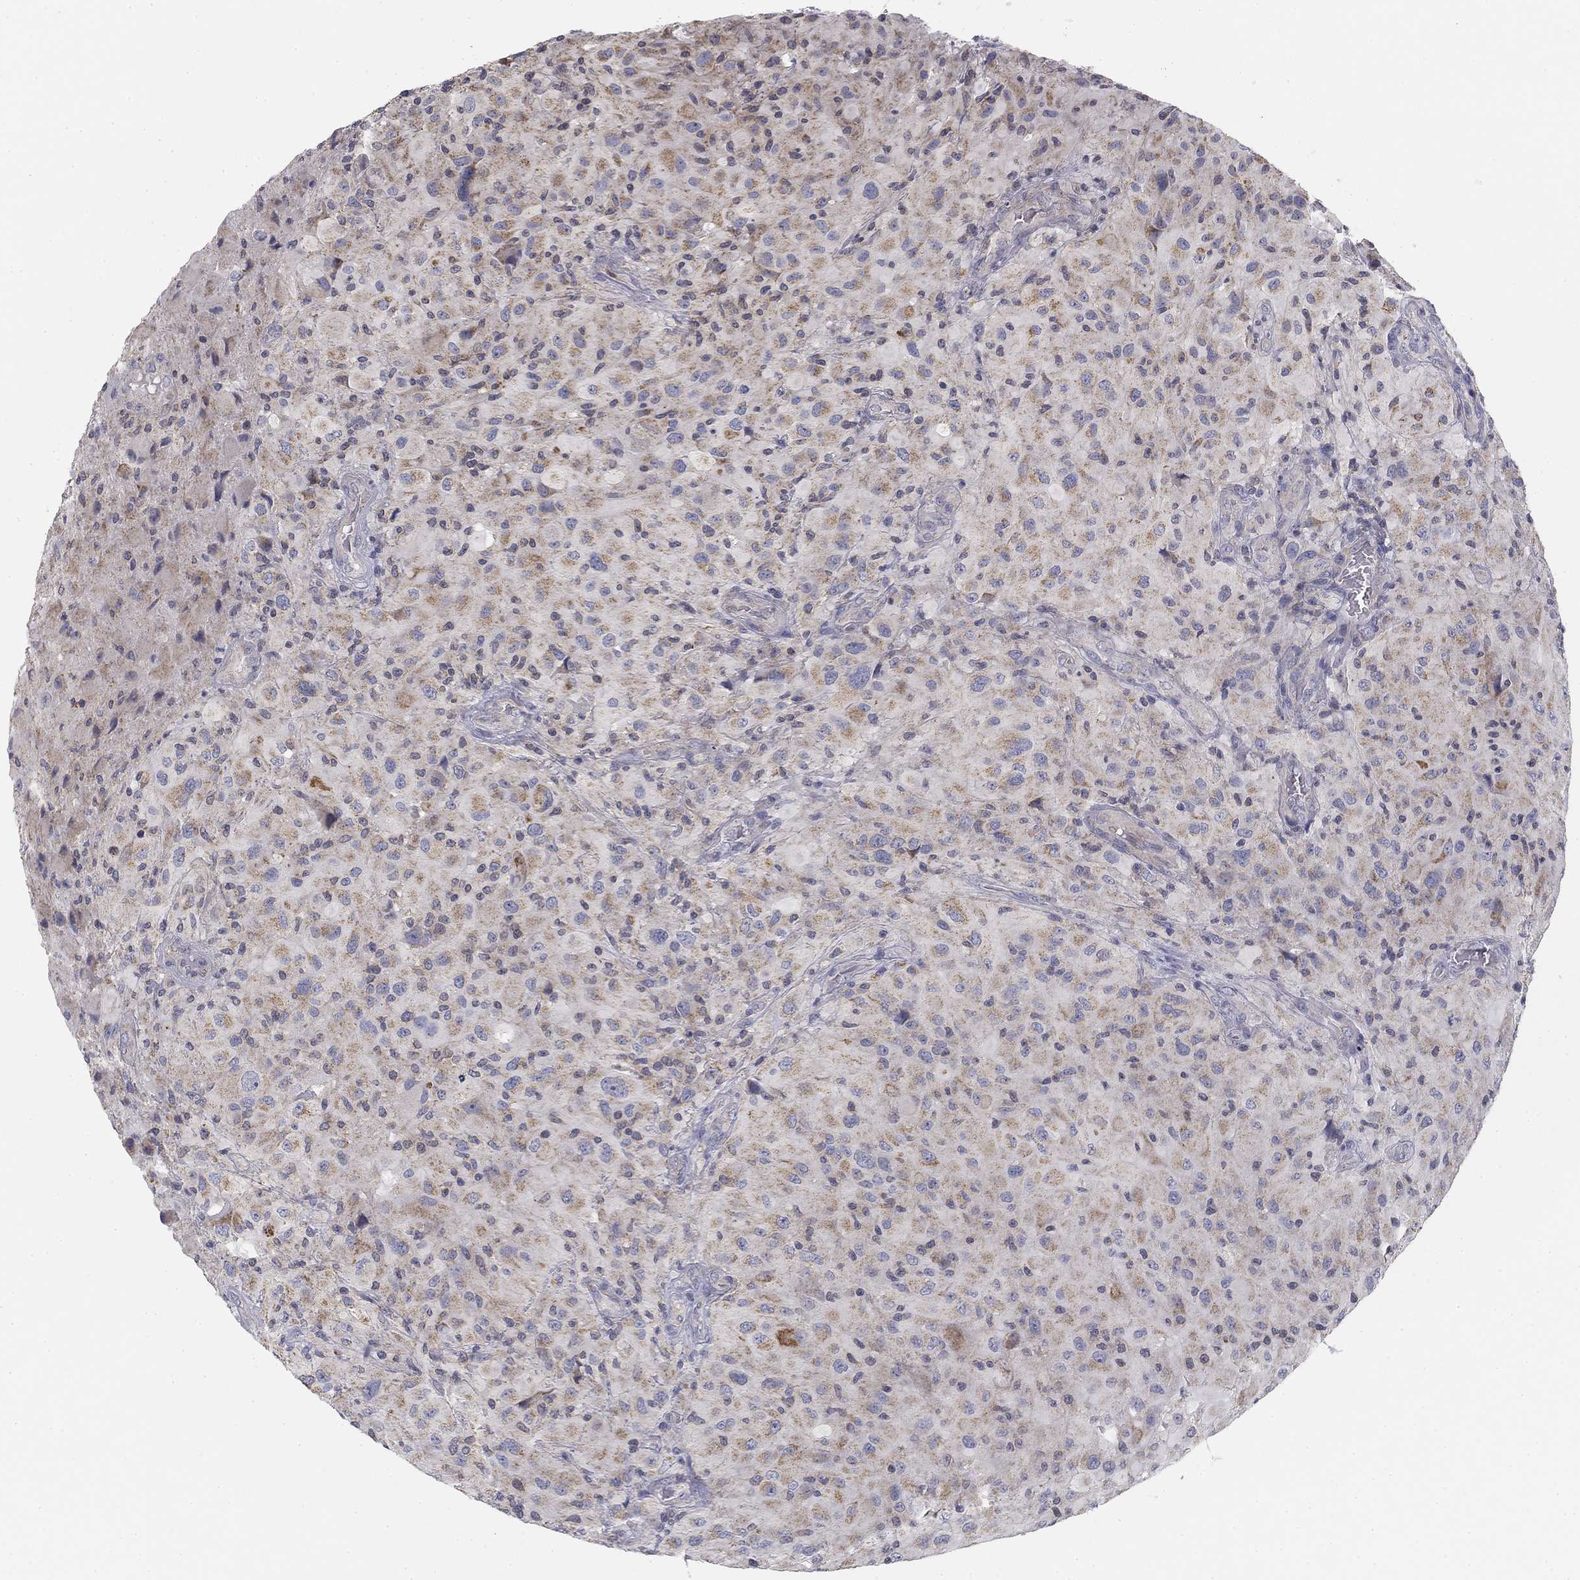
{"staining": {"intensity": "weak", "quantity": "<25%", "location": "cytoplasmic/membranous"}, "tissue": "glioma", "cell_type": "Tumor cells", "image_type": "cancer", "snomed": [{"axis": "morphology", "description": "Glioma, malignant, High grade"}, {"axis": "topography", "description": "Cerebral cortex"}], "caption": "Malignant glioma (high-grade) was stained to show a protein in brown. There is no significant positivity in tumor cells. (DAB (3,3'-diaminobenzidine) immunohistochemistry with hematoxylin counter stain).", "gene": "SLC2A9", "patient": {"sex": "male", "age": 35}}